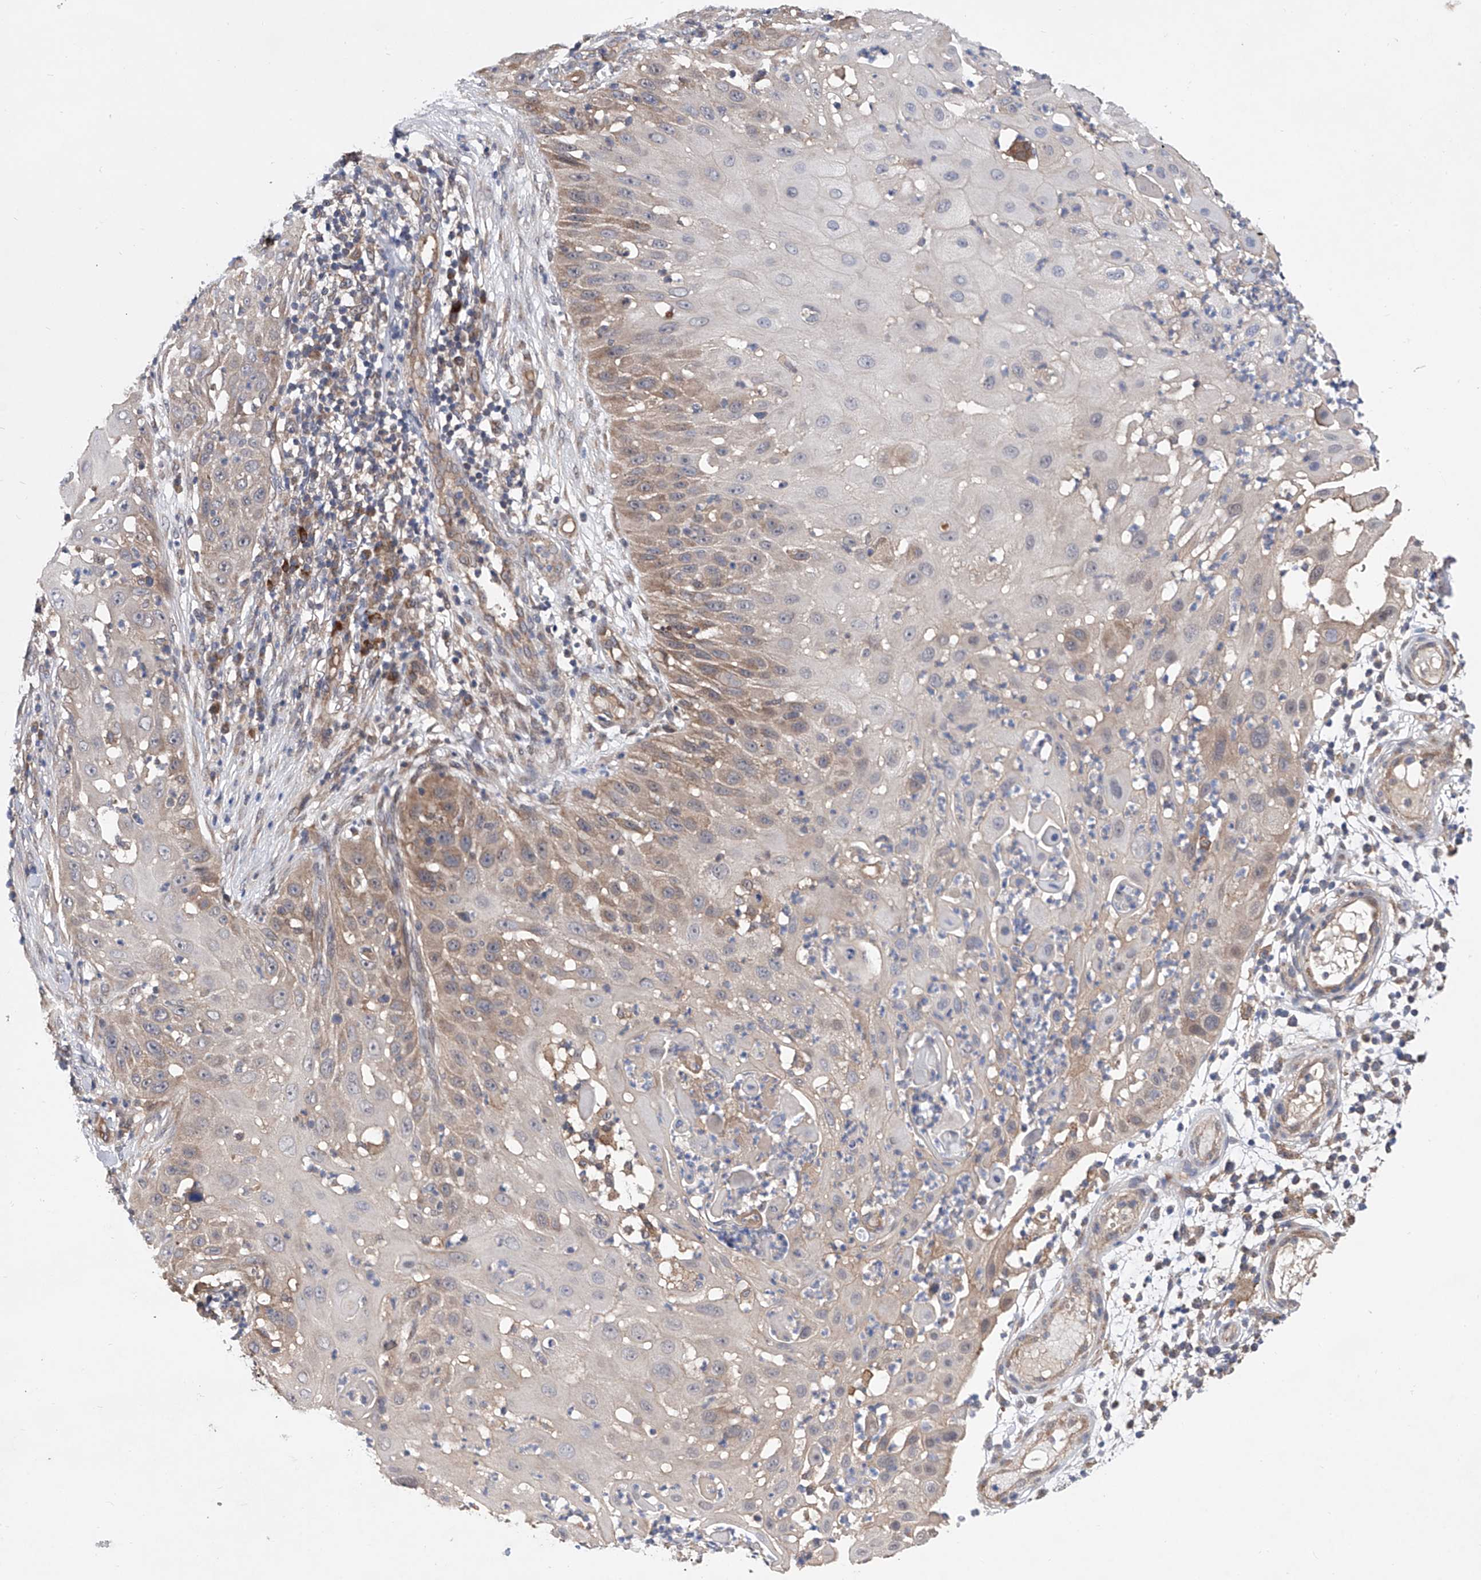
{"staining": {"intensity": "weak", "quantity": "25%-75%", "location": "cytoplasmic/membranous"}, "tissue": "skin cancer", "cell_type": "Tumor cells", "image_type": "cancer", "snomed": [{"axis": "morphology", "description": "Squamous cell carcinoma, NOS"}, {"axis": "topography", "description": "Skin"}], "caption": "Tumor cells show low levels of weak cytoplasmic/membranous expression in approximately 25%-75% of cells in human skin cancer.", "gene": "USP45", "patient": {"sex": "female", "age": 44}}